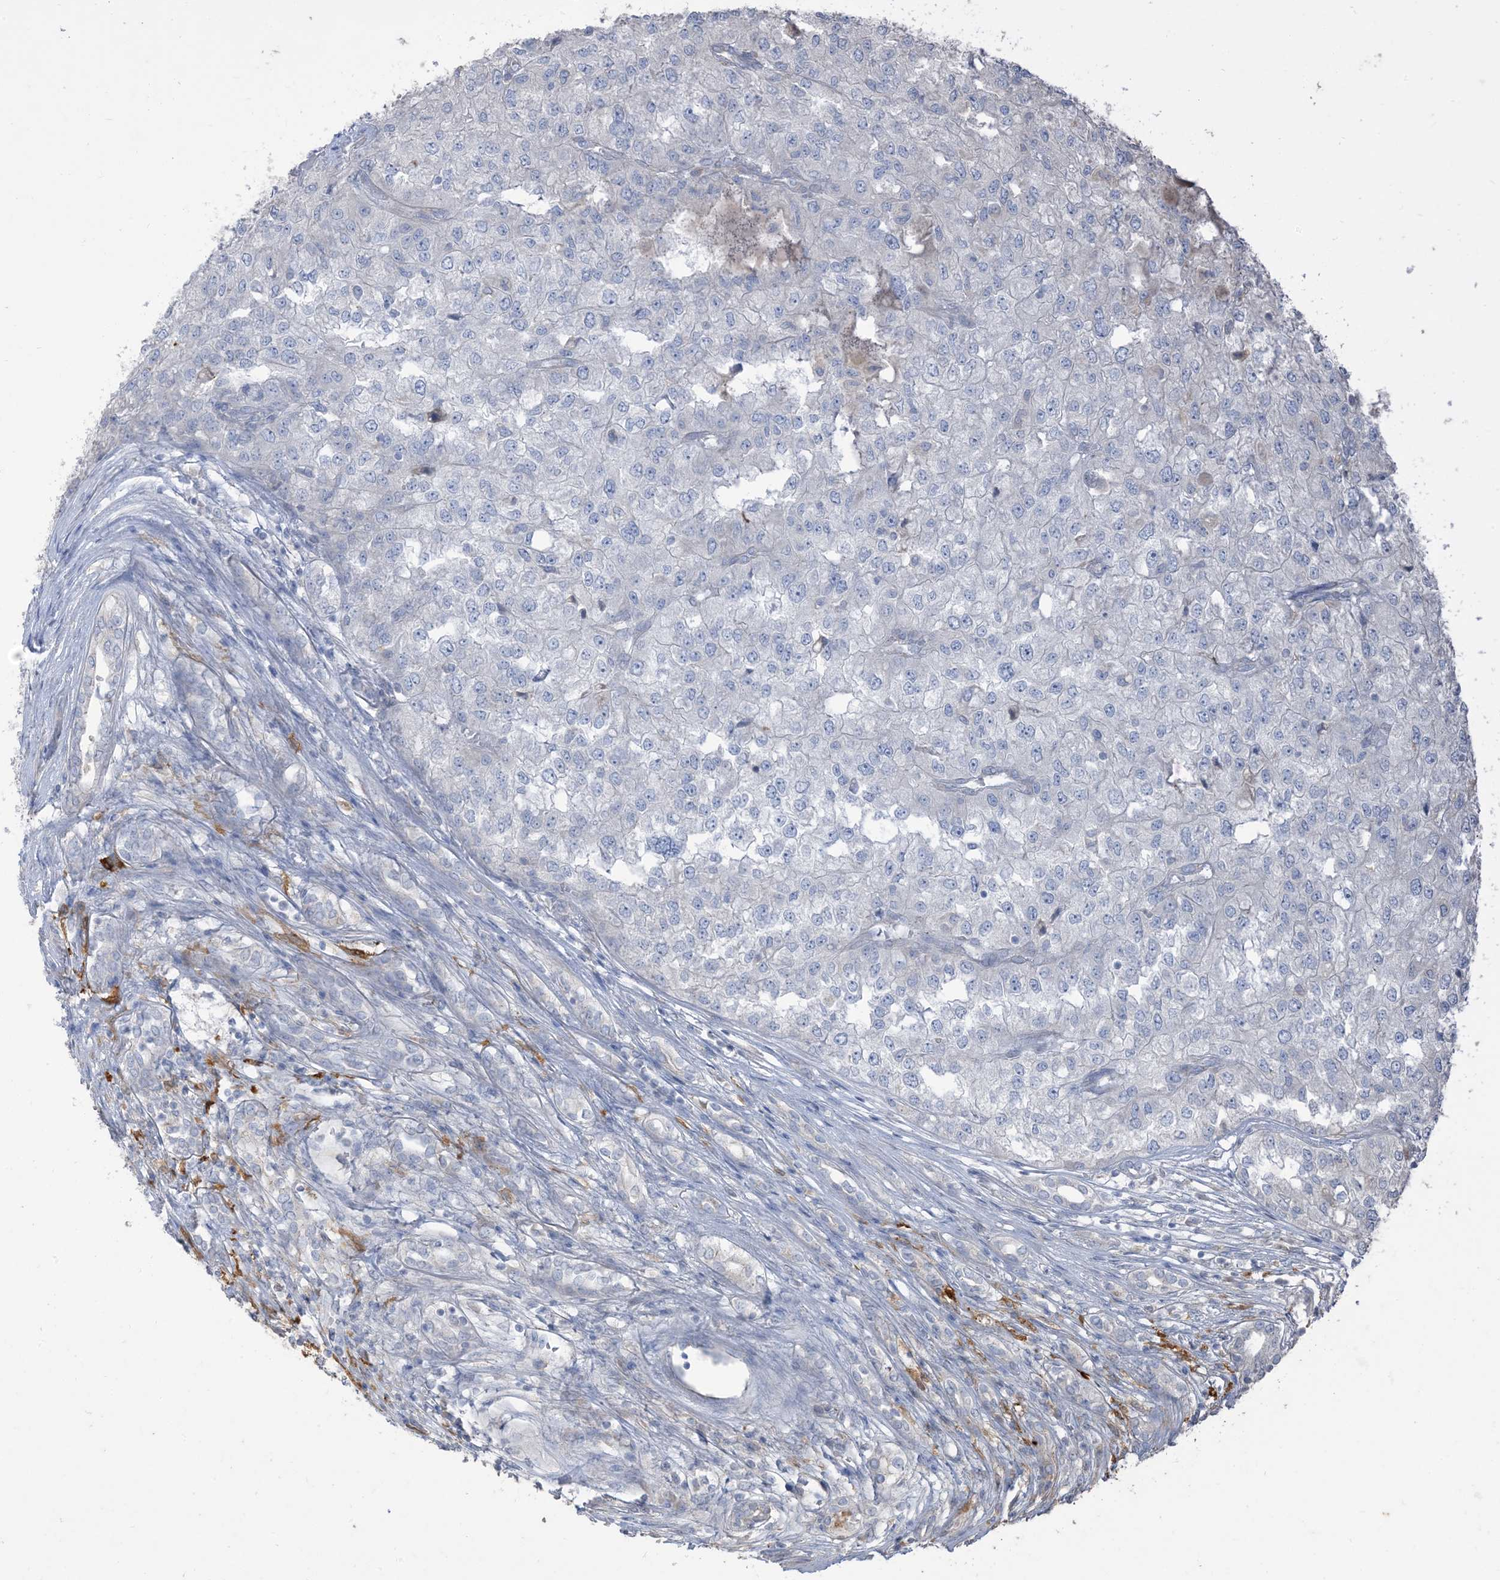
{"staining": {"intensity": "negative", "quantity": "none", "location": "none"}, "tissue": "renal cancer", "cell_type": "Tumor cells", "image_type": "cancer", "snomed": [{"axis": "morphology", "description": "Adenocarcinoma, NOS"}, {"axis": "topography", "description": "Kidney"}], "caption": "An image of adenocarcinoma (renal) stained for a protein demonstrates no brown staining in tumor cells. (Brightfield microscopy of DAB IHC at high magnification).", "gene": "RNF175", "patient": {"sex": "female", "age": 54}}